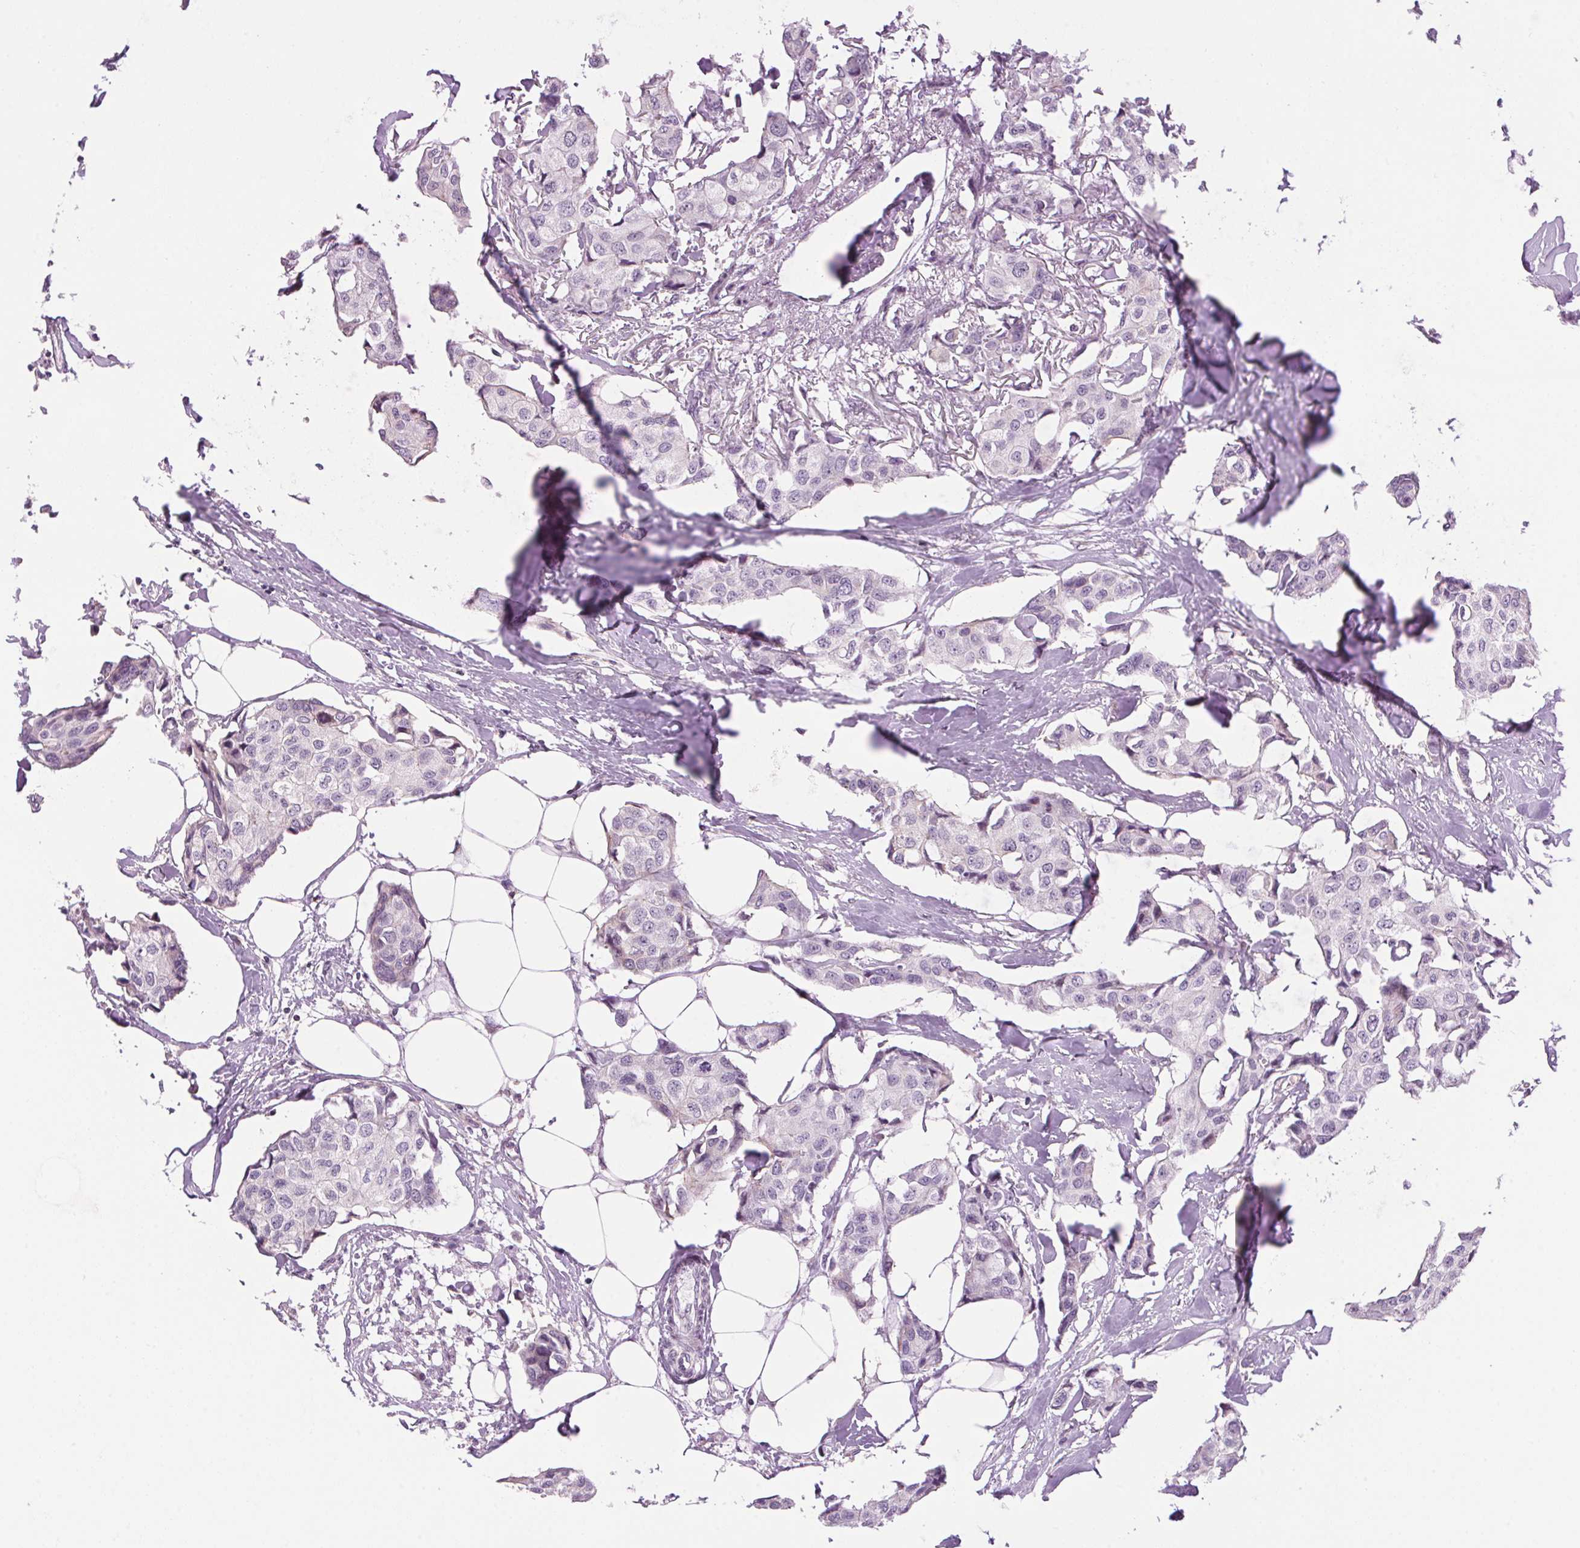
{"staining": {"intensity": "negative", "quantity": "none", "location": "none"}, "tissue": "breast cancer", "cell_type": "Tumor cells", "image_type": "cancer", "snomed": [{"axis": "morphology", "description": "Duct carcinoma"}, {"axis": "topography", "description": "Breast"}], "caption": "A high-resolution image shows immunohistochemistry (IHC) staining of breast infiltrating ductal carcinoma, which displays no significant expression in tumor cells.", "gene": "SMIM13", "patient": {"sex": "female", "age": 80}}